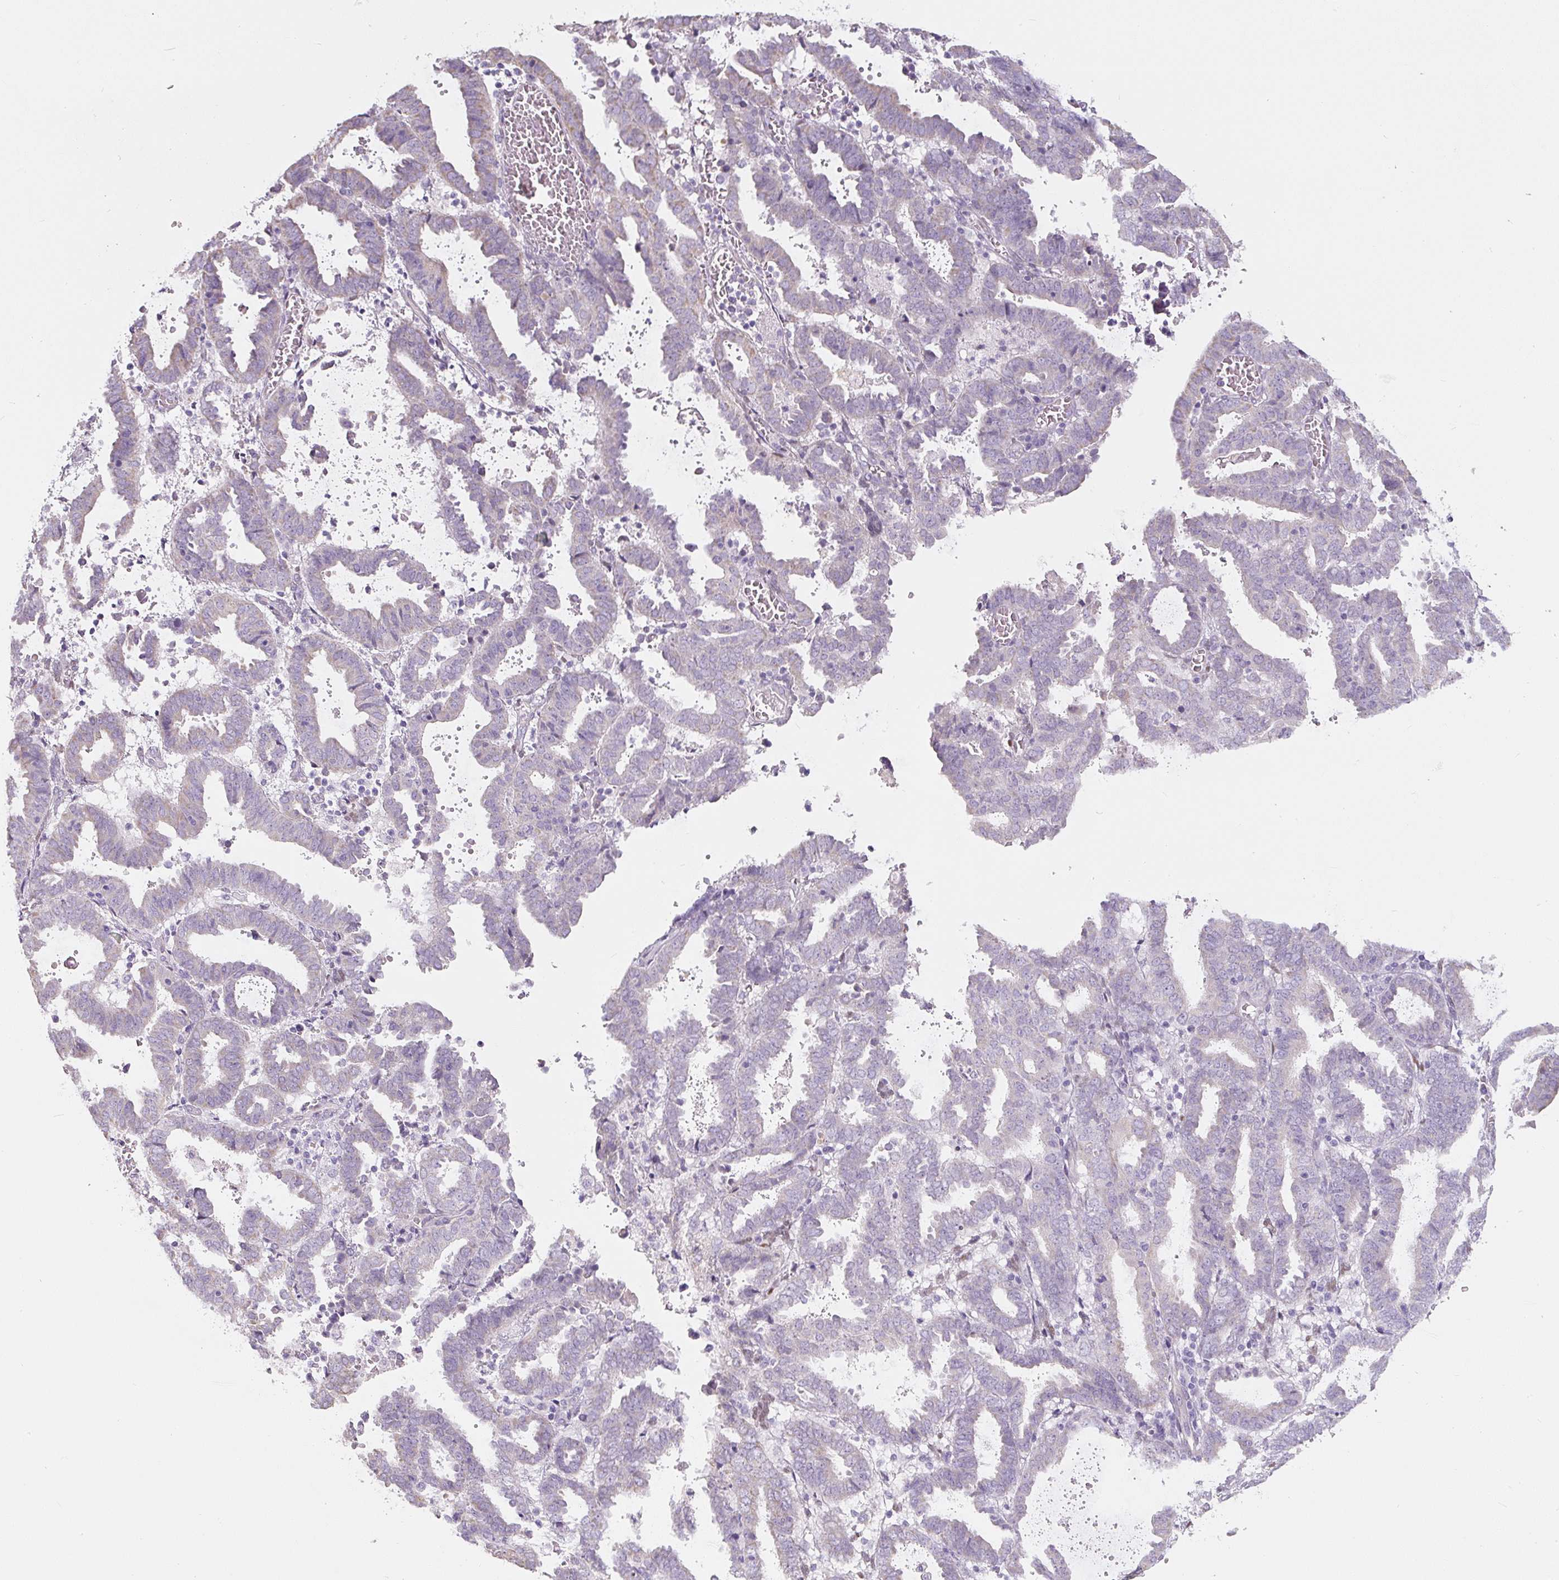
{"staining": {"intensity": "weak", "quantity": "<25%", "location": "cytoplasmic/membranous"}, "tissue": "endometrial cancer", "cell_type": "Tumor cells", "image_type": "cancer", "snomed": [{"axis": "morphology", "description": "Adenocarcinoma, NOS"}, {"axis": "topography", "description": "Uterus"}], "caption": "A high-resolution image shows immunohistochemistry staining of adenocarcinoma (endometrial), which displays no significant positivity in tumor cells. (IHC, brightfield microscopy, high magnification).", "gene": "PWWP3B", "patient": {"sex": "female", "age": 83}}